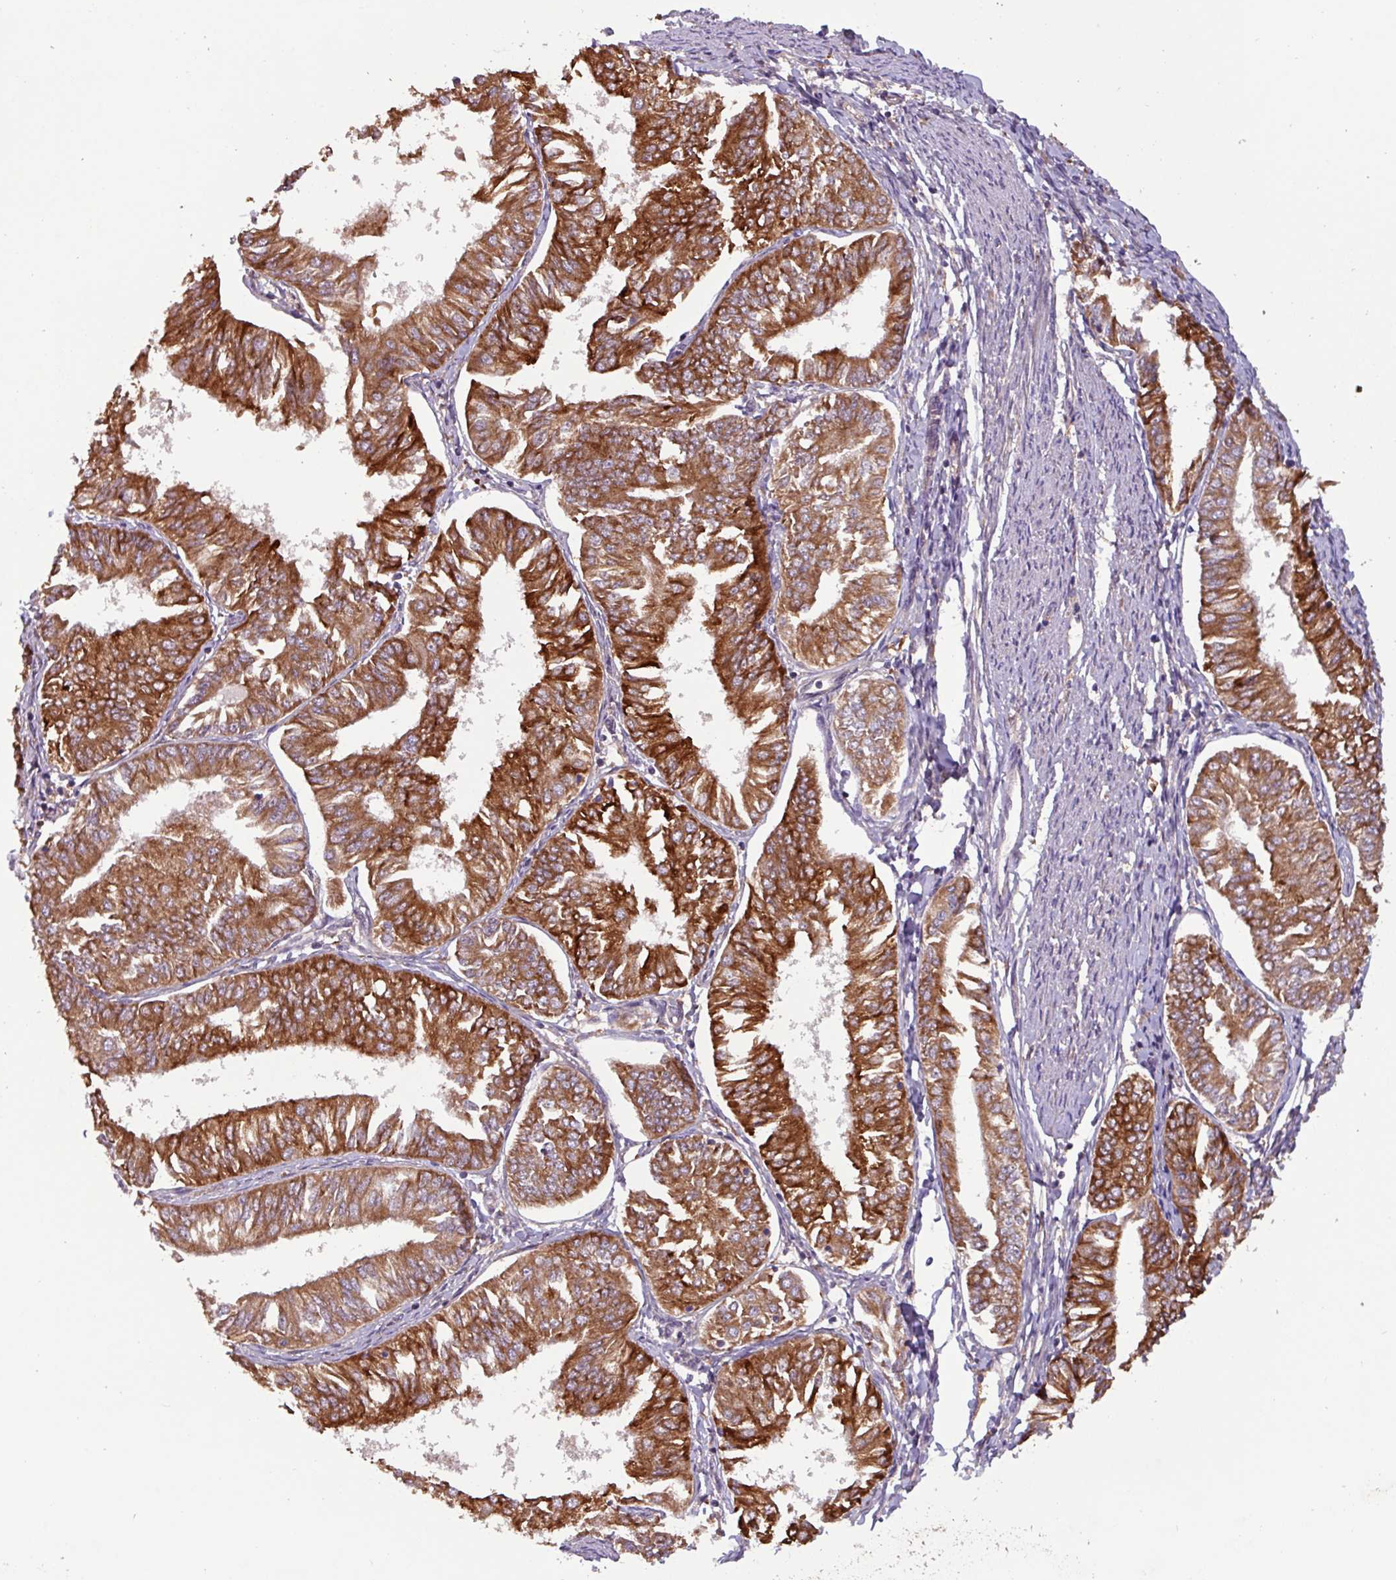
{"staining": {"intensity": "strong", "quantity": ">75%", "location": "cytoplasmic/membranous"}, "tissue": "endometrial cancer", "cell_type": "Tumor cells", "image_type": "cancer", "snomed": [{"axis": "morphology", "description": "Adenocarcinoma, NOS"}, {"axis": "topography", "description": "Endometrium"}], "caption": "Endometrial adenocarcinoma tissue displays strong cytoplasmic/membranous positivity in about >75% of tumor cells", "gene": "PTPRQ", "patient": {"sex": "female", "age": 58}}